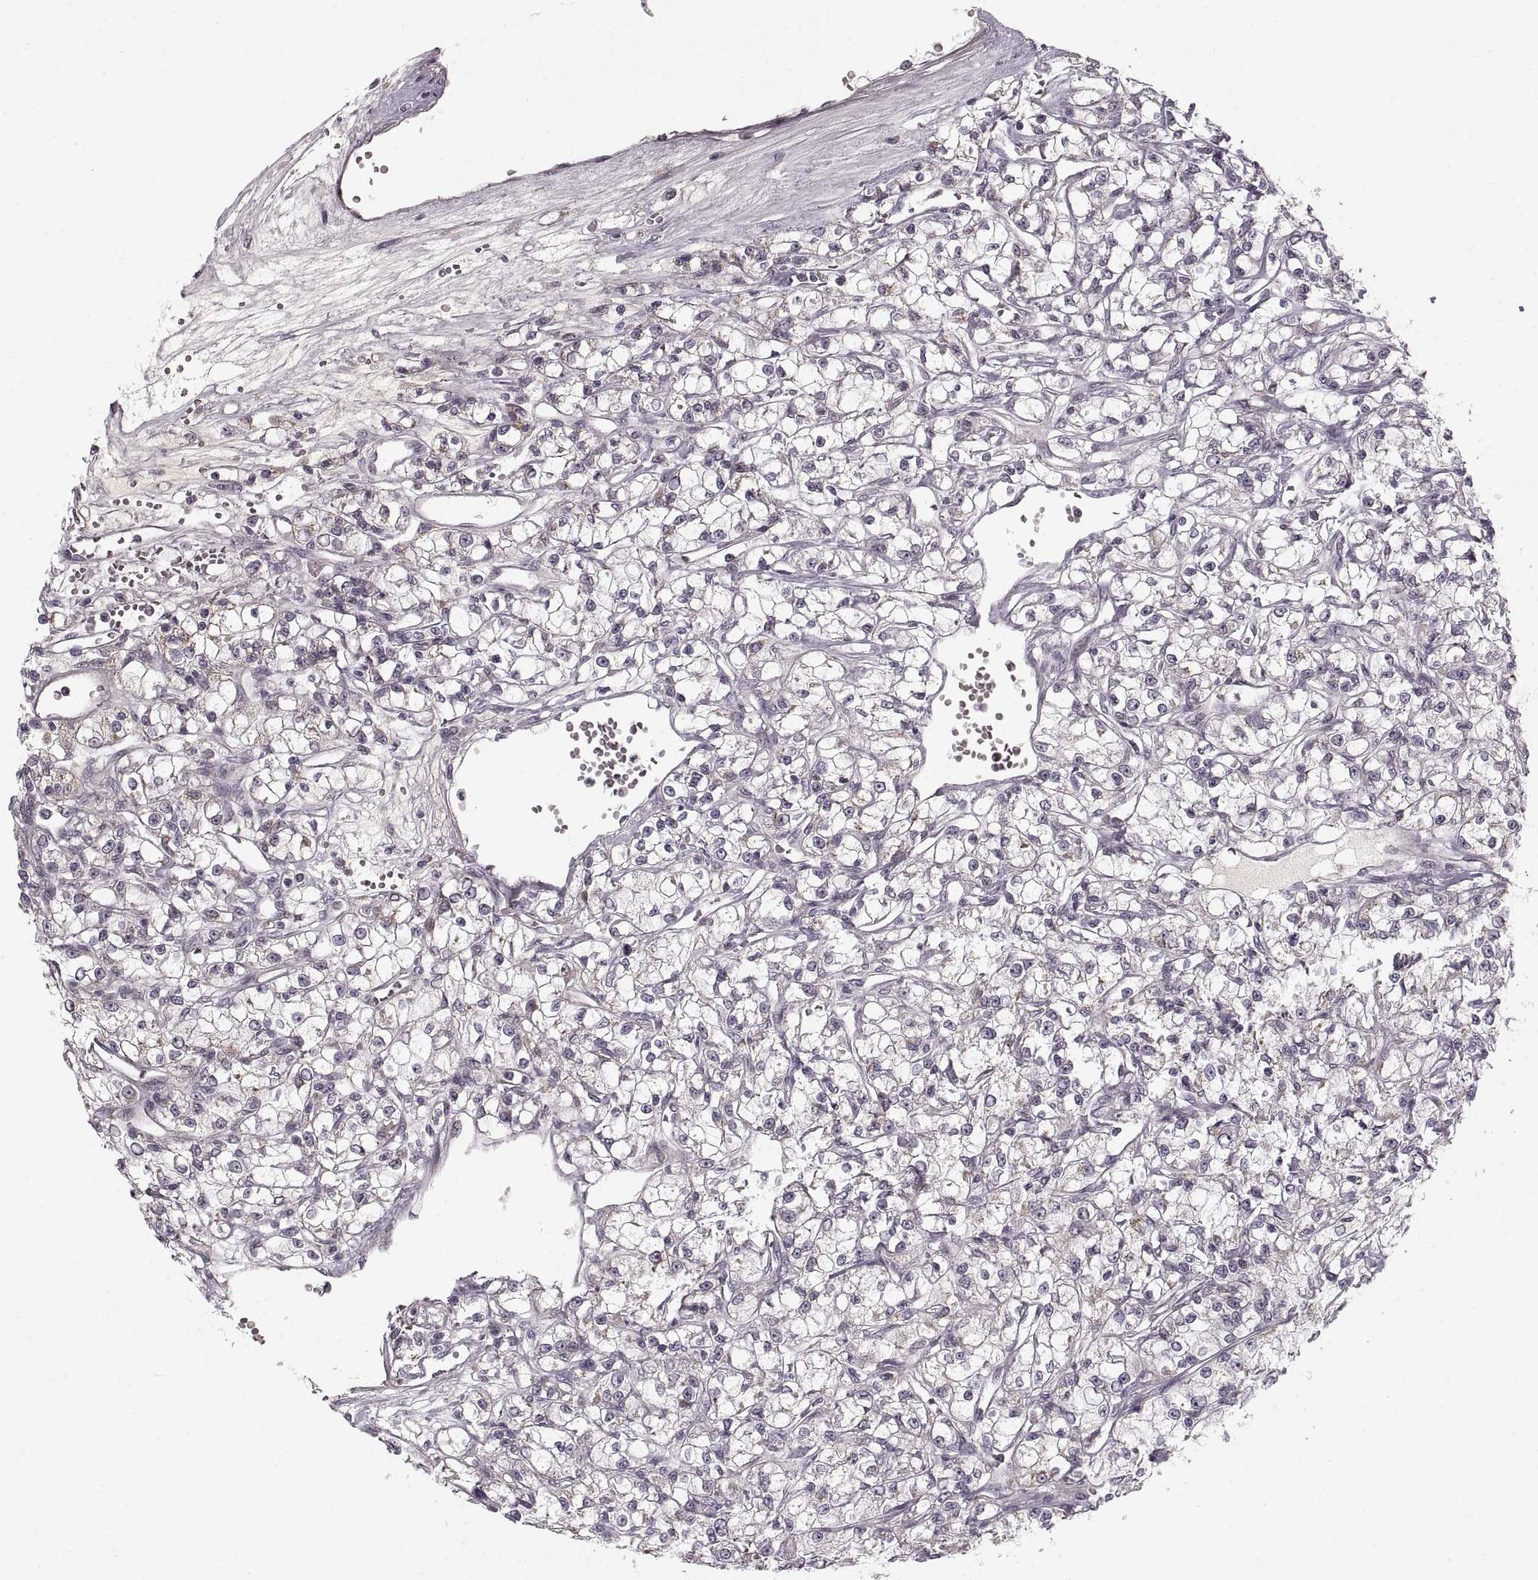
{"staining": {"intensity": "negative", "quantity": "none", "location": "none"}, "tissue": "renal cancer", "cell_type": "Tumor cells", "image_type": "cancer", "snomed": [{"axis": "morphology", "description": "Adenocarcinoma, NOS"}, {"axis": "topography", "description": "Kidney"}], "caption": "Protein analysis of adenocarcinoma (renal) demonstrates no significant positivity in tumor cells.", "gene": "ASIC3", "patient": {"sex": "female", "age": 59}}